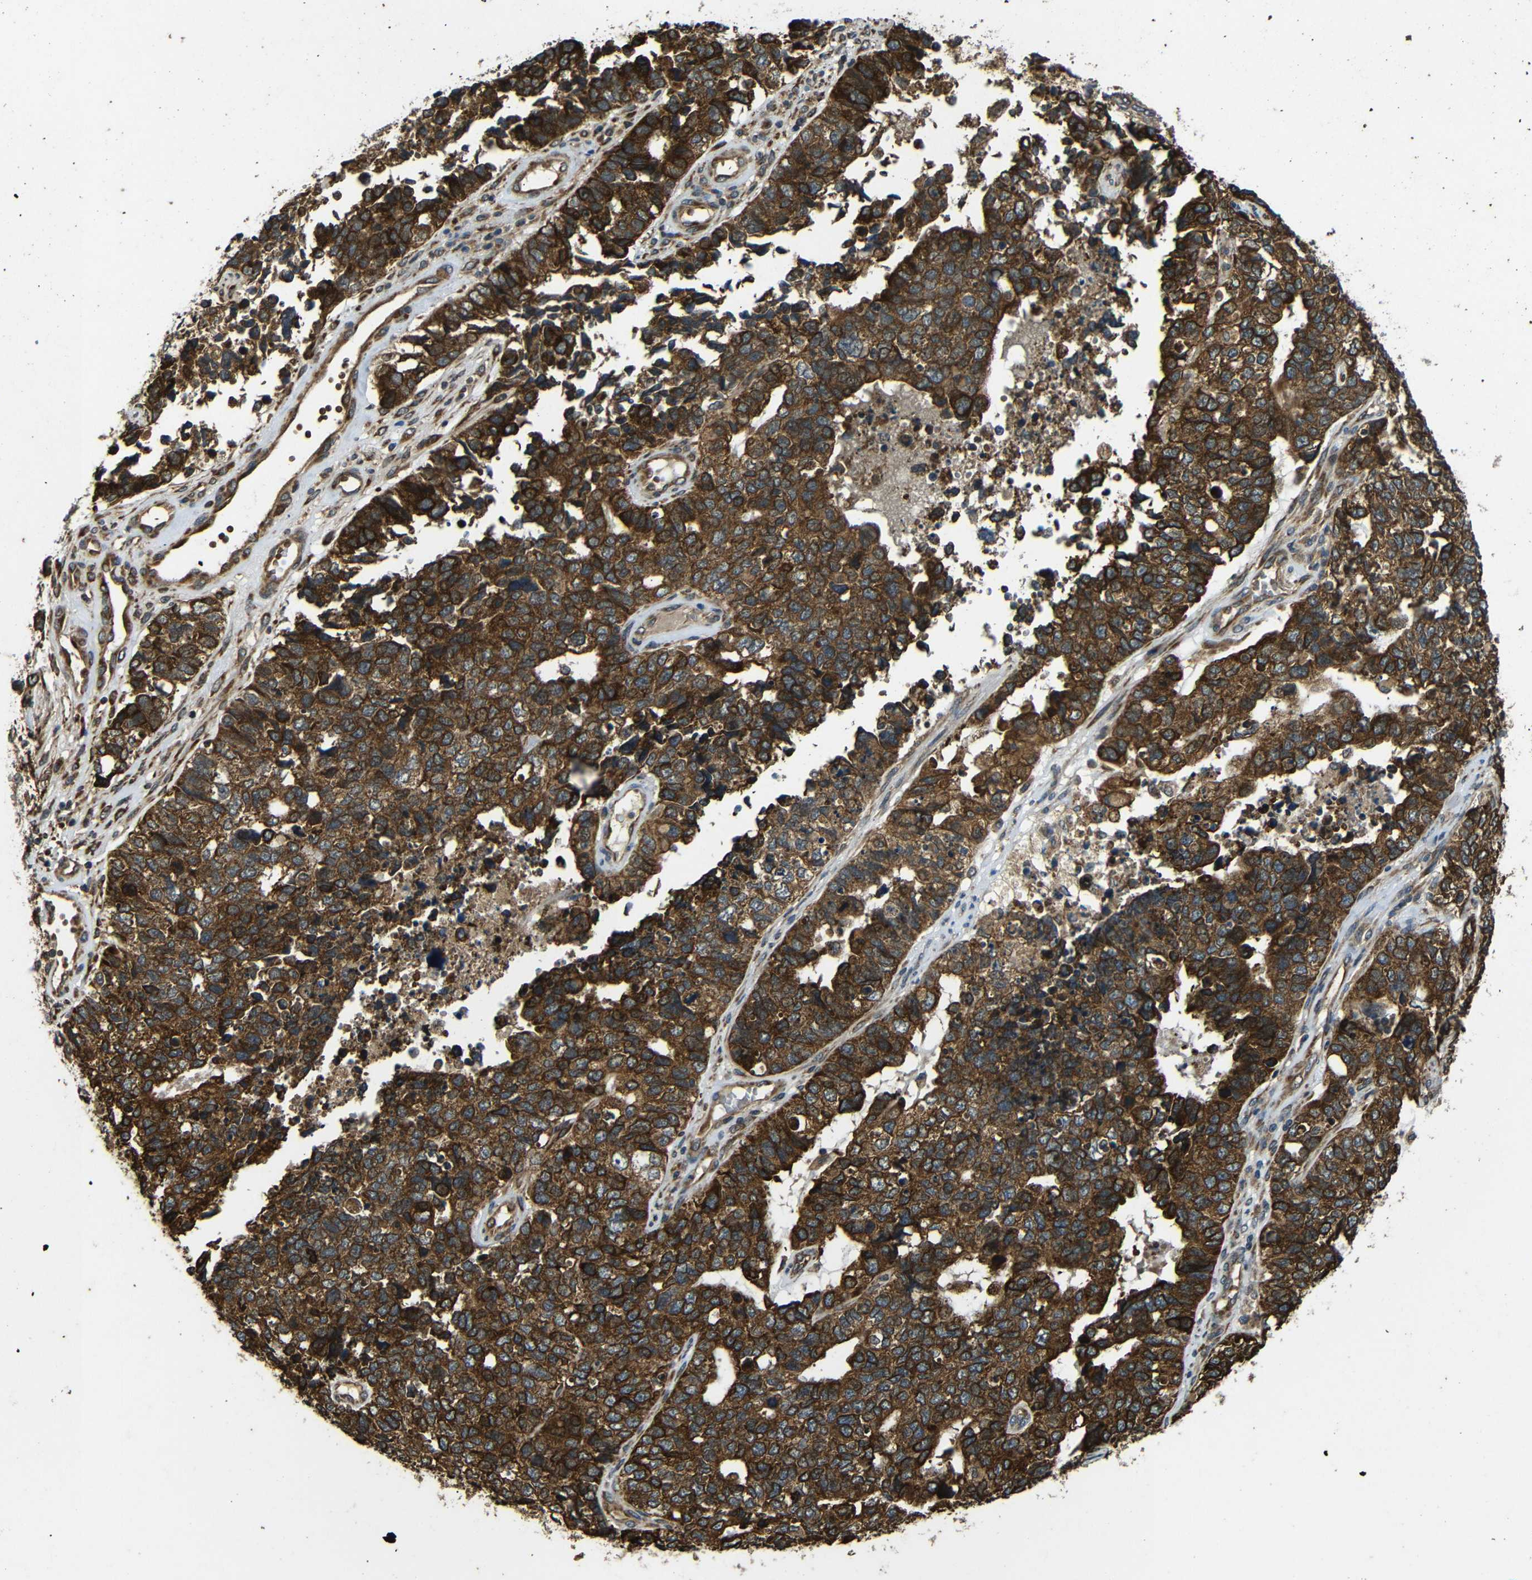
{"staining": {"intensity": "strong", "quantity": ">75%", "location": "cytoplasmic/membranous"}, "tissue": "cervical cancer", "cell_type": "Tumor cells", "image_type": "cancer", "snomed": [{"axis": "morphology", "description": "Squamous cell carcinoma, NOS"}, {"axis": "topography", "description": "Cervix"}], "caption": "About >75% of tumor cells in cervical squamous cell carcinoma display strong cytoplasmic/membranous protein staining as visualized by brown immunohistochemical staining.", "gene": "TRPC1", "patient": {"sex": "female", "age": 63}}